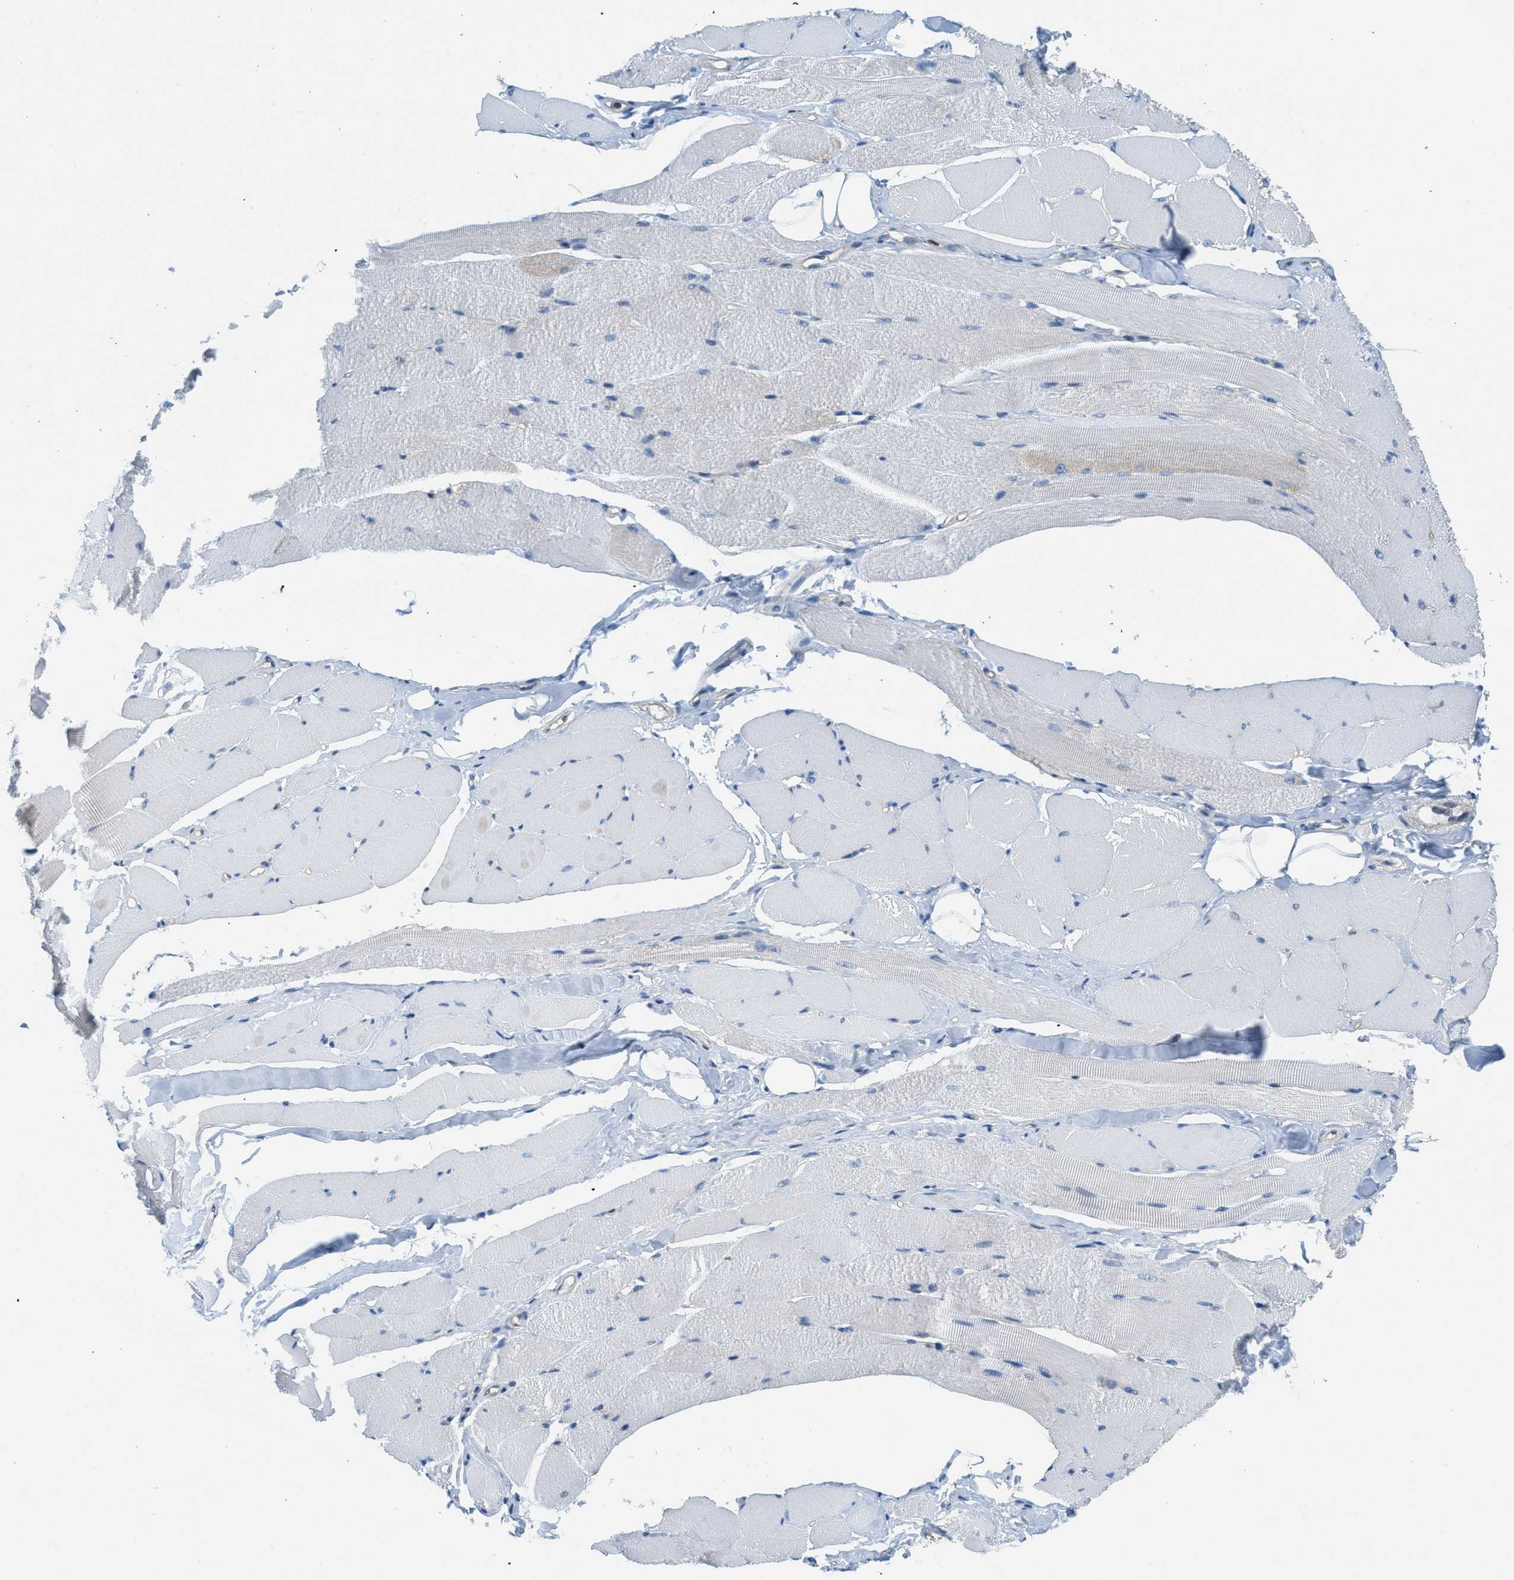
{"staining": {"intensity": "negative", "quantity": "none", "location": "none"}, "tissue": "skeletal muscle", "cell_type": "Myocytes", "image_type": "normal", "snomed": [{"axis": "morphology", "description": "Normal tissue, NOS"}, {"axis": "topography", "description": "Skeletal muscle"}, {"axis": "topography", "description": "Peripheral nerve tissue"}], "caption": "Skeletal muscle was stained to show a protein in brown. There is no significant staining in myocytes. (Immunohistochemistry, brightfield microscopy, high magnification).", "gene": "PIP5K1C", "patient": {"sex": "female", "age": 84}}